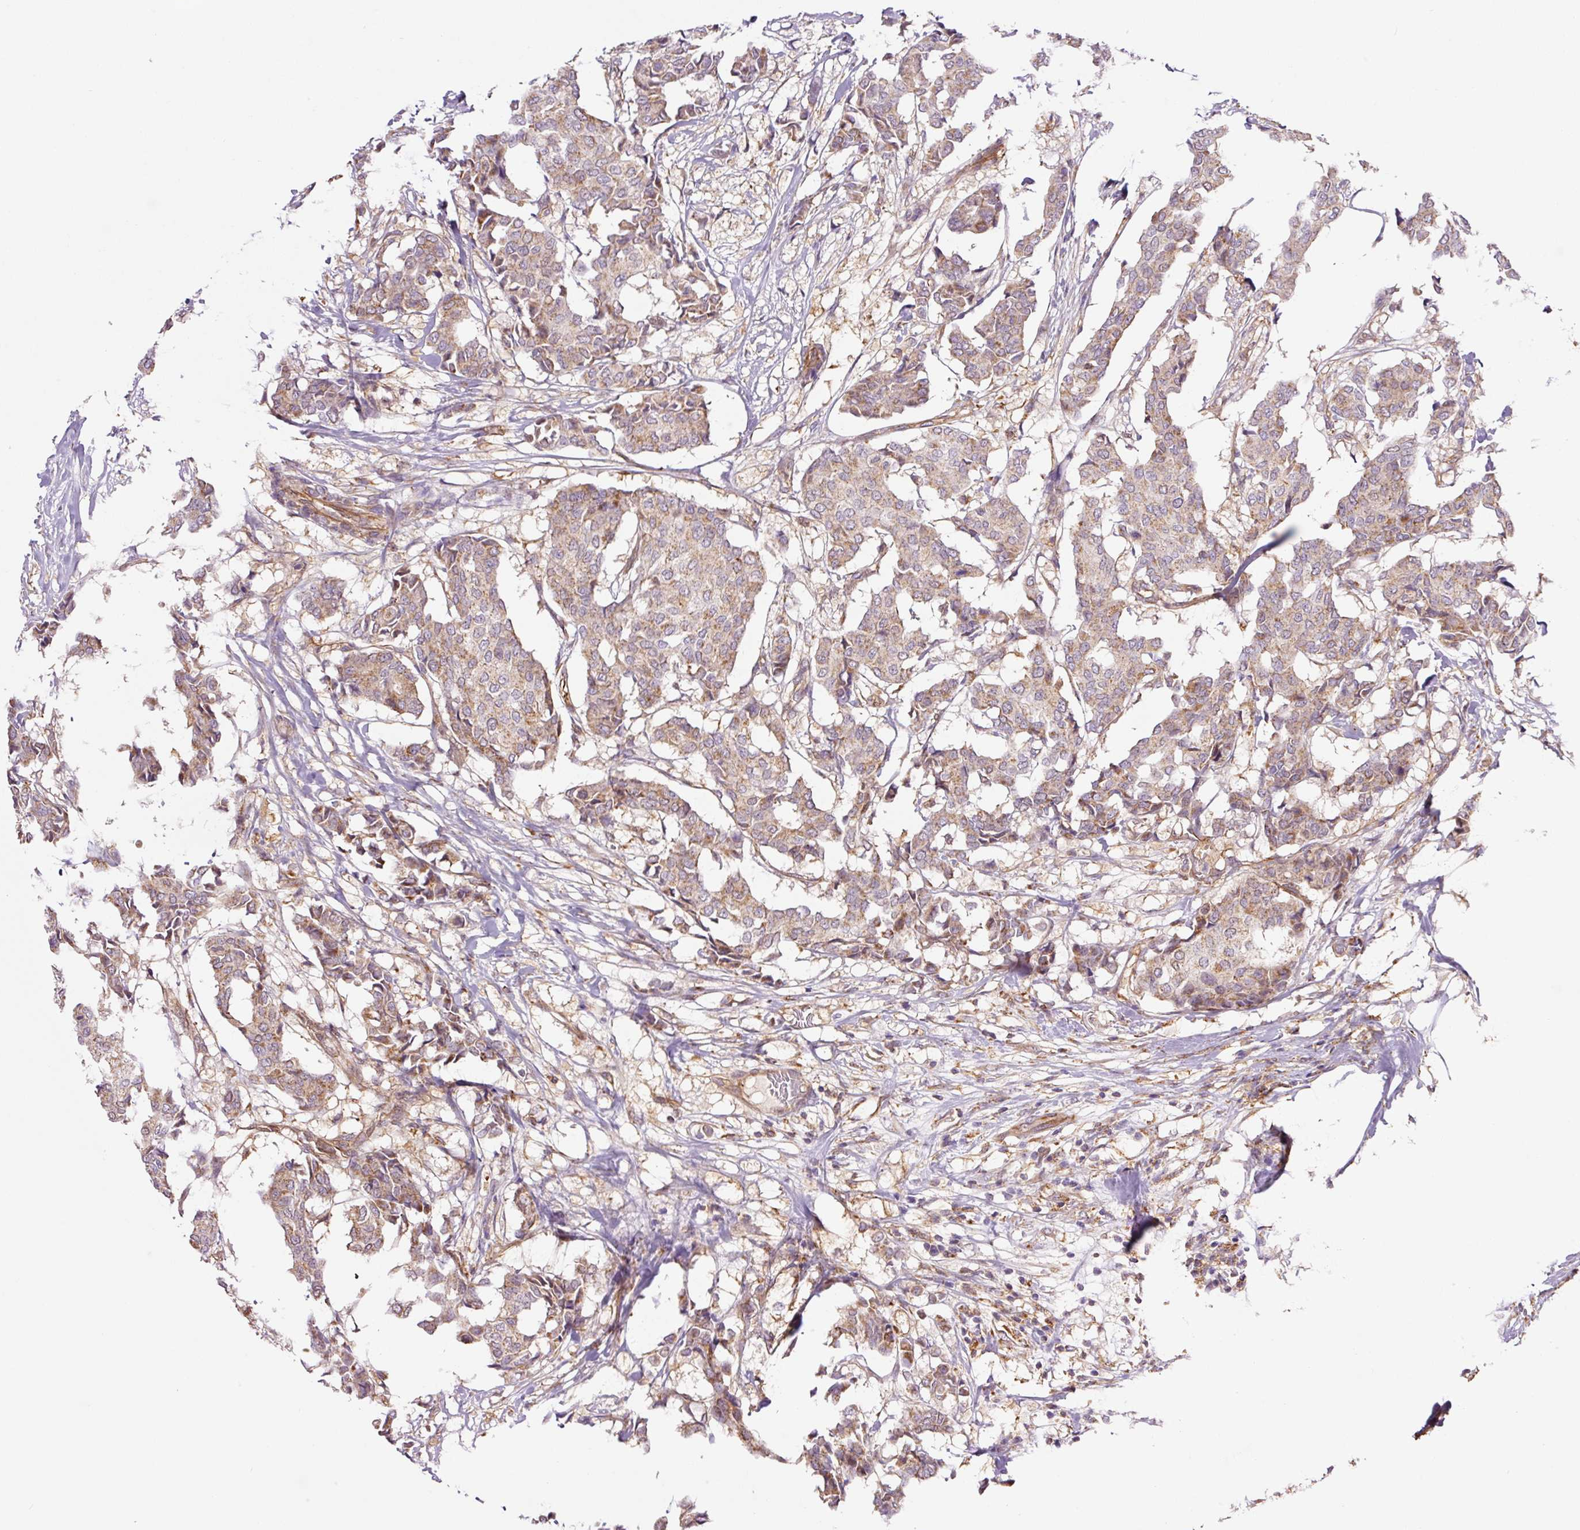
{"staining": {"intensity": "moderate", "quantity": "25%-75%", "location": "cytoplasmic/membranous"}, "tissue": "breast cancer", "cell_type": "Tumor cells", "image_type": "cancer", "snomed": [{"axis": "morphology", "description": "Duct carcinoma"}, {"axis": "topography", "description": "Breast"}], "caption": "Protein expression analysis of human breast infiltrating ductal carcinoma reveals moderate cytoplasmic/membranous expression in about 25%-75% of tumor cells.", "gene": "PCK2", "patient": {"sex": "female", "age": 75}}